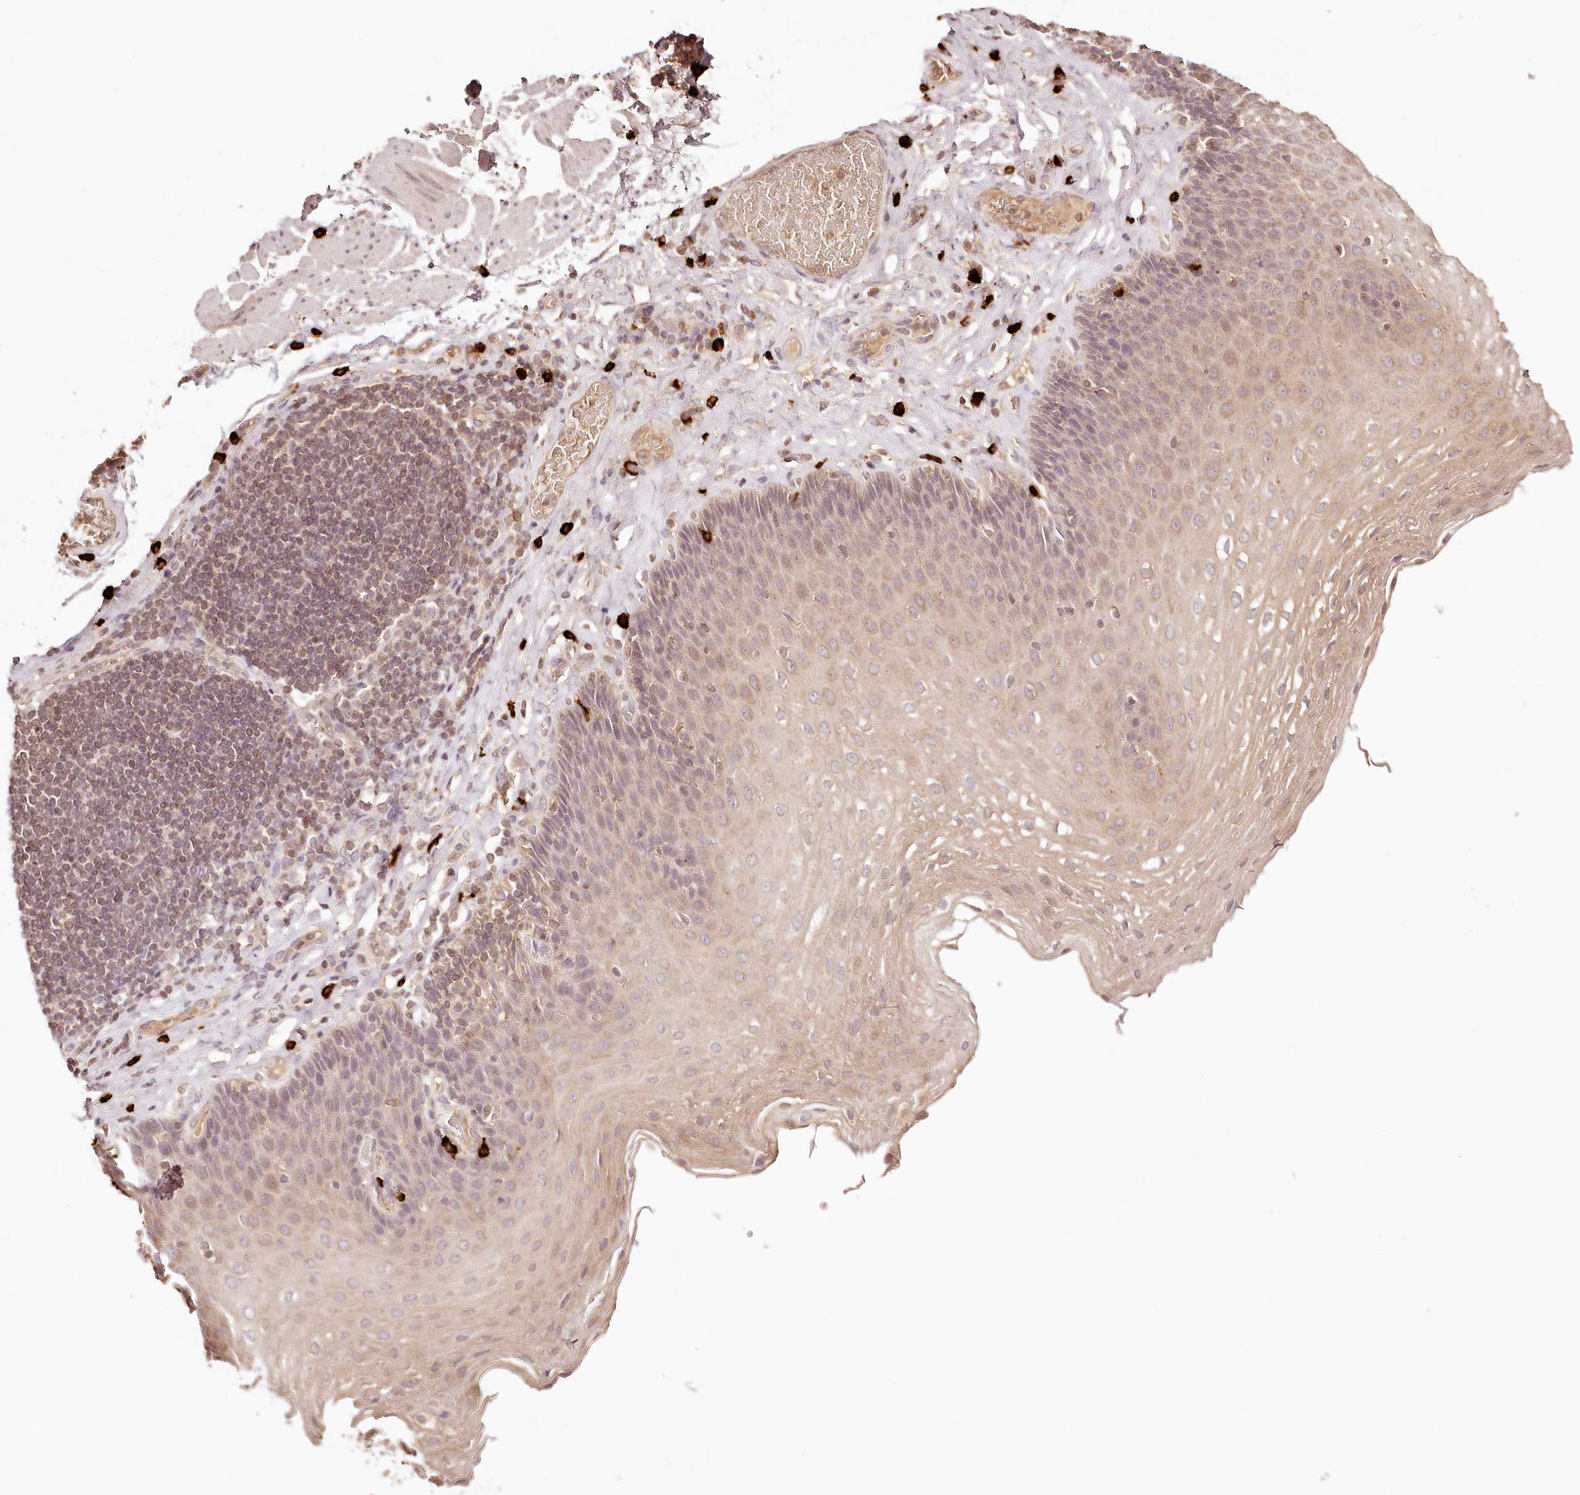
{"staining": {"intensity": "weak", "quantity": "<25%", "location": "cytoplasmic/membranous"}, "tissue": "esophagus", "cell_type": "Squamous epithelial cells", "image_type": "normal", "snomed": [{"axis": "morphology", "description": "Normal tissue, NOS"}, {"axis": "topography", "description": "Esophagus"}], "caption": "IHC histopathology image of normal esophagus: human esophagus stained with DAB displays no significant protein positivity in squamous epithelial cells. Nuclei are stained in blue.", "gene": "SYNGR1", "patient": {"sex": "female", "age": 66}}